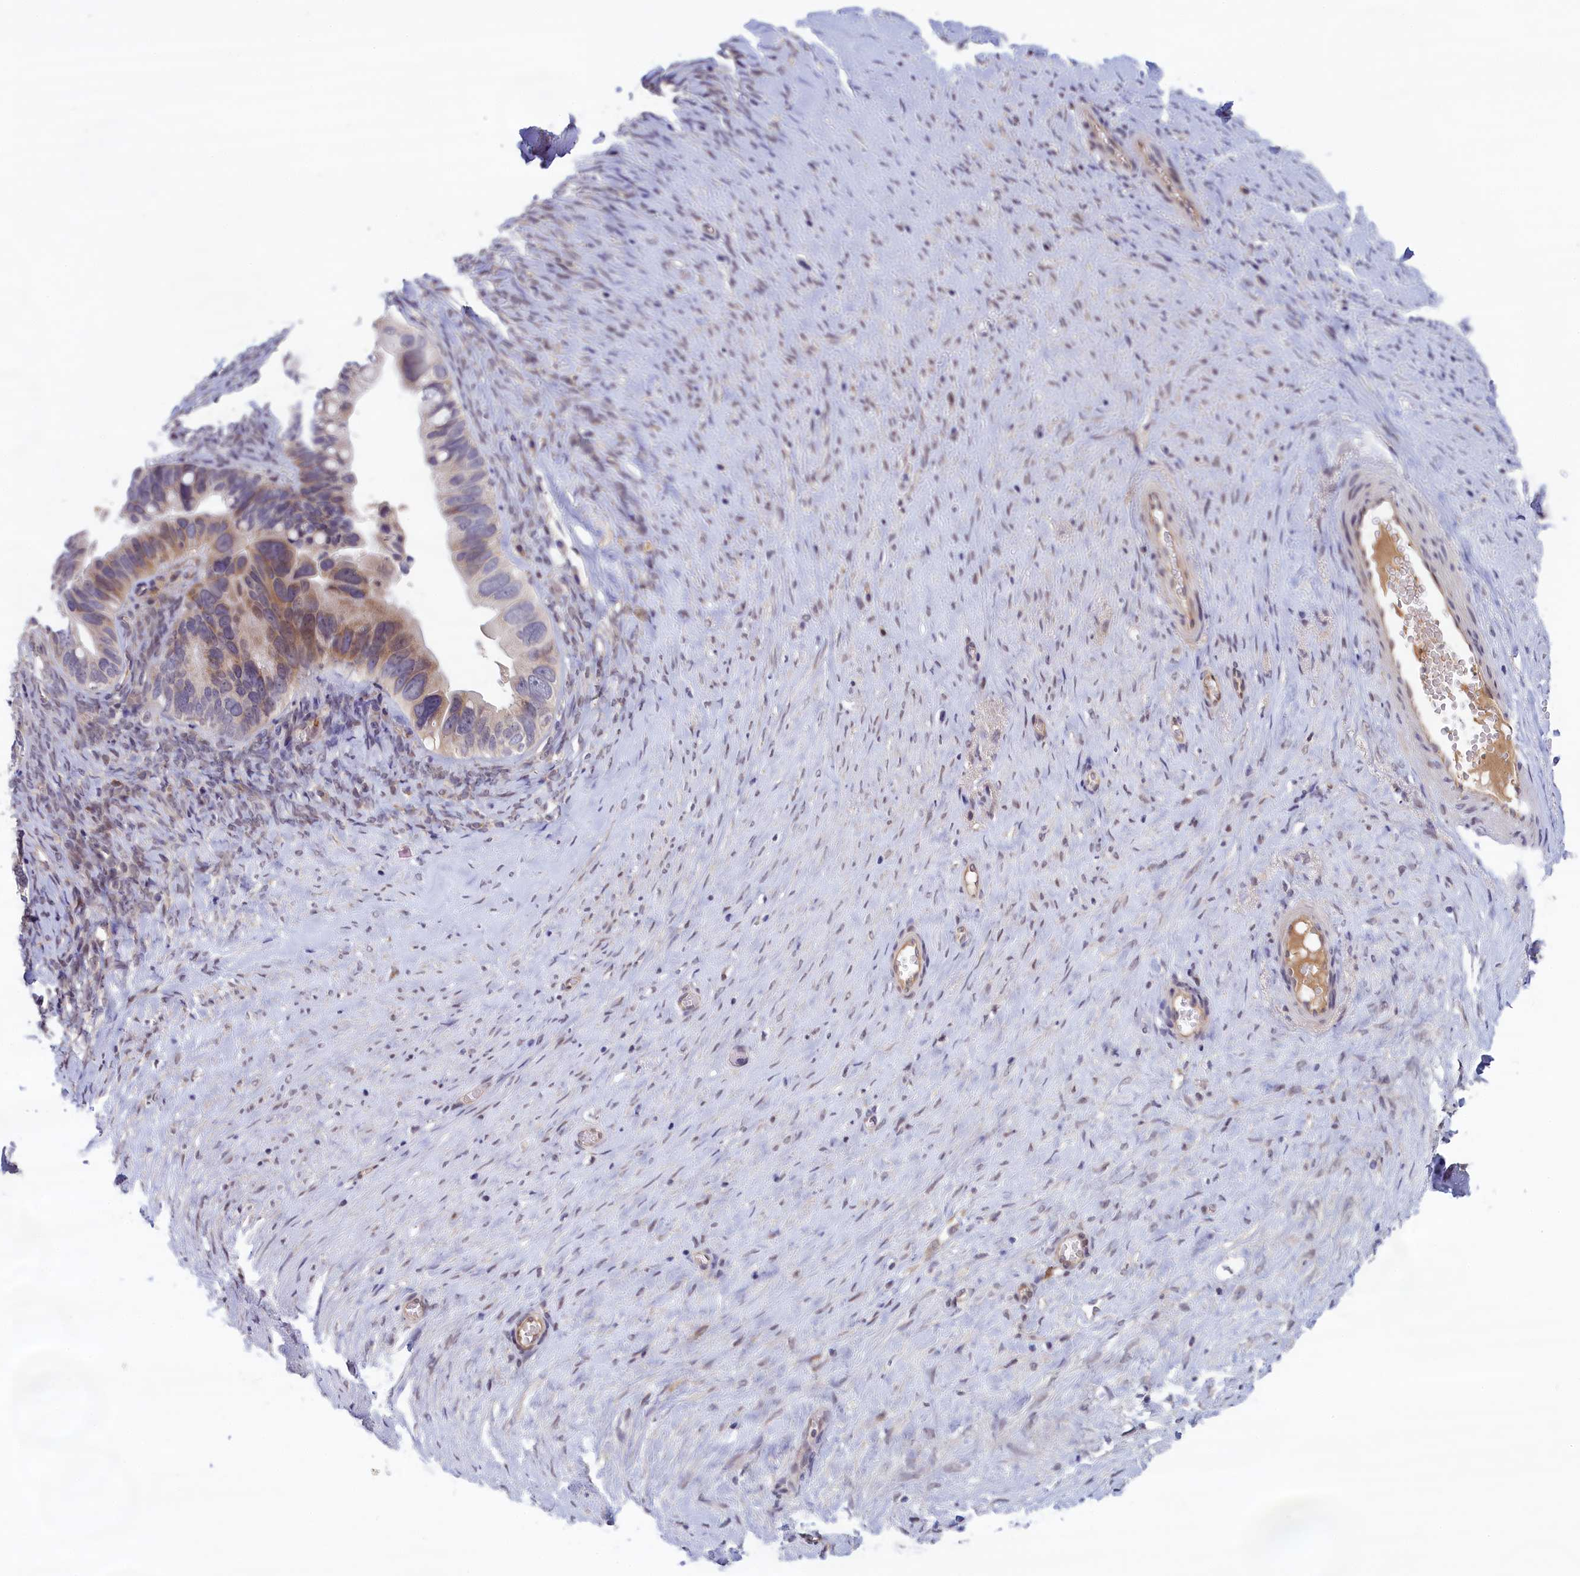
{"staining": {"intensity": "moderate", "quantity": "<25%", "location": "cytoplasmic/membranous"}, "tissue": "ovarian cancer", "cell_type": "Tumor cells", "image_type": "cancer", "snomed": [{"axis": "morphology", "description": "Cystadenocarcinoma, serous, NOS"}, {"axis": "topography", "description": "Ovary"}], "caption": "Protein staining shows moderate cytoplasmic/membranous staining in approximately <25% of tumor cells in ovarian cancer.", "gene": "IGFALS", "patient": {"sex": "female", "age": 56}}